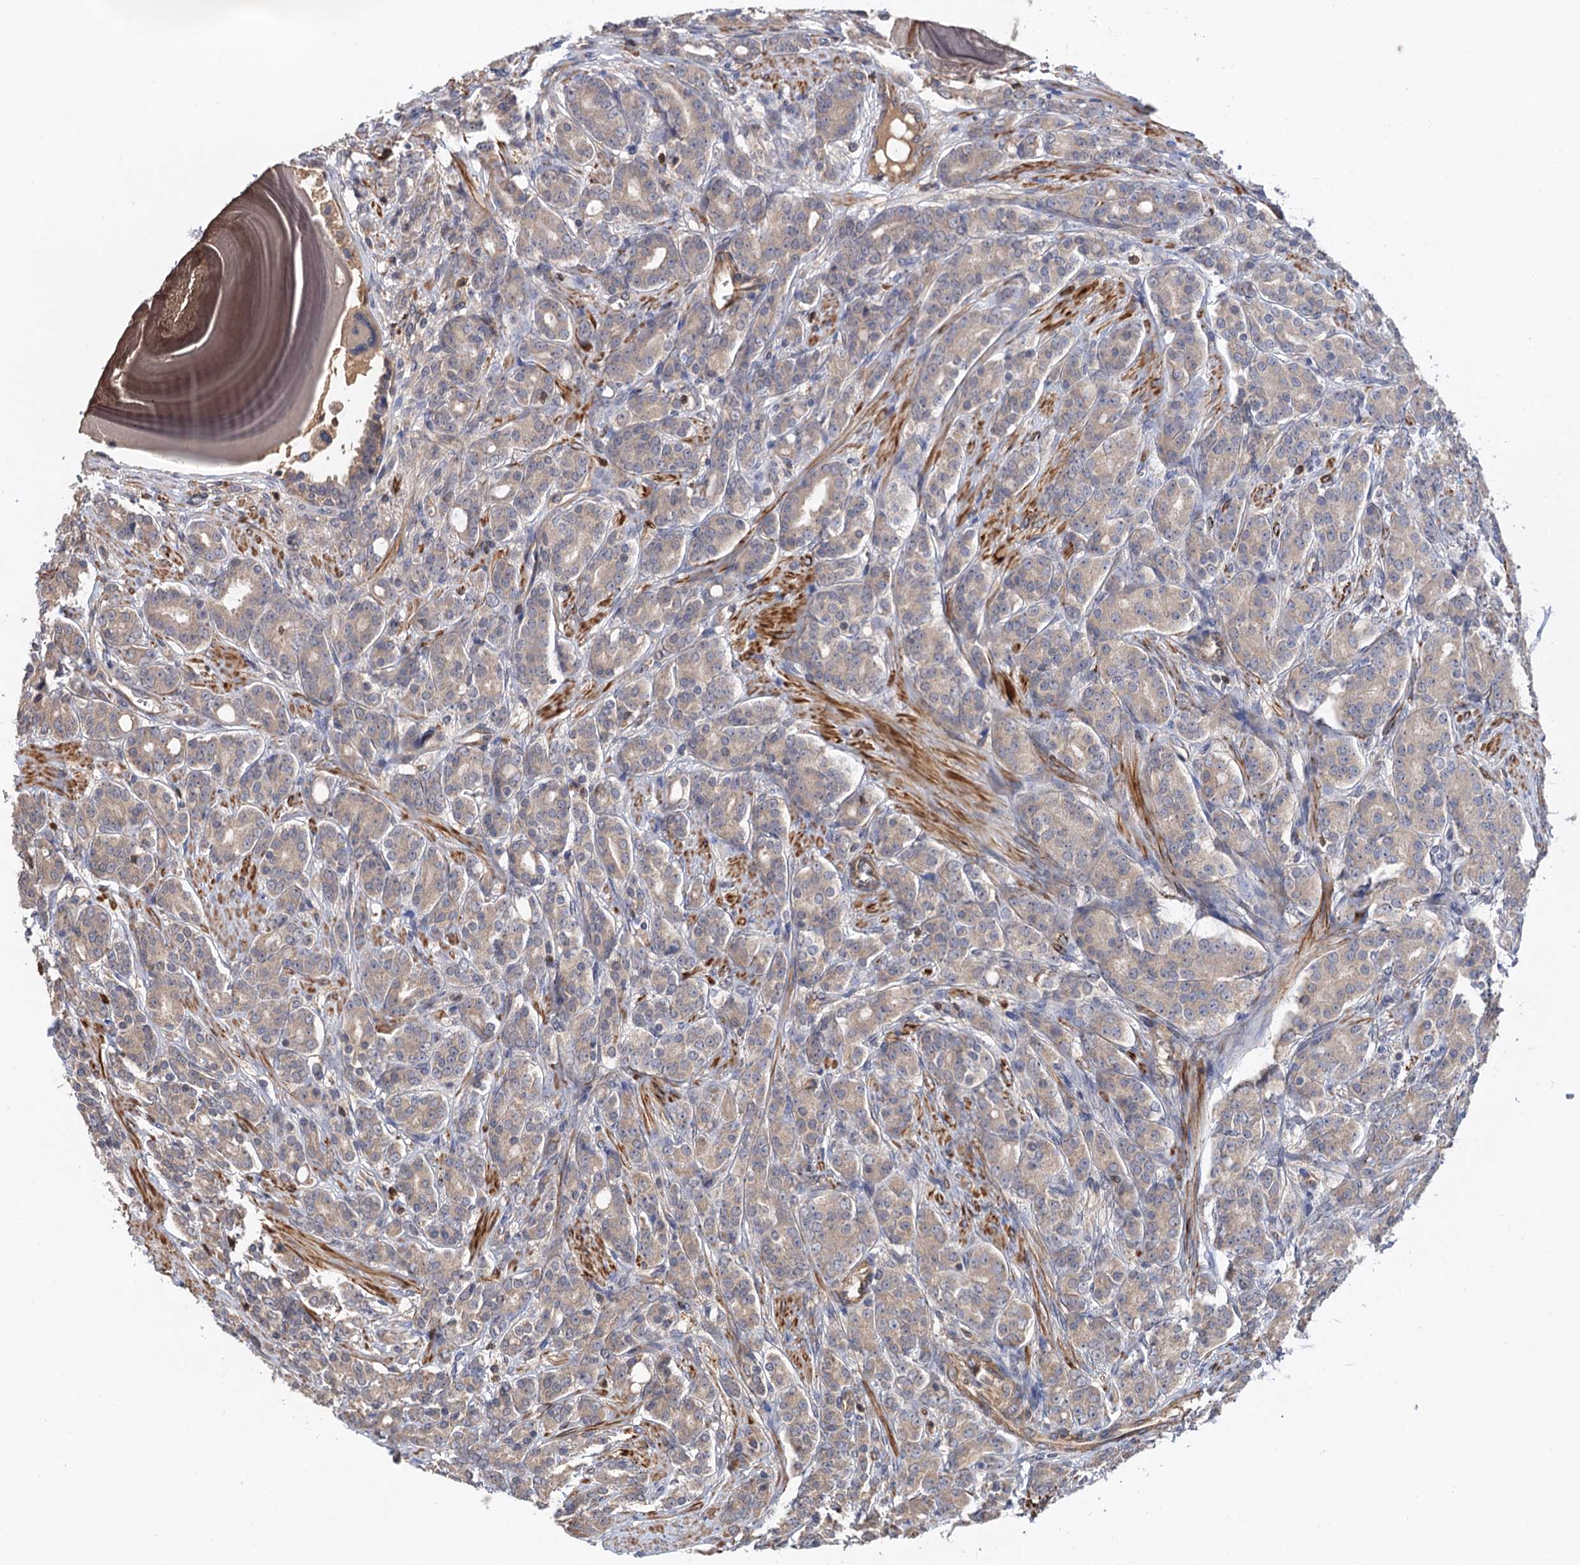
{"staining": {"intensity": "weak", "quantity": "25%-75%", "location": "cytoplasmic/membranous"}, "tissue": "prostate cancer", "cell_type": "Tumor cells", "image_type": "cancer", "snomed": [{"axis": "morphology", "description": "Adenocarcinoma, High grade"}, {"axis": "topography", "description": "Prostate"}], "caption": "There is low levels of weak cytoplasmic/membranous expression in tumor cells of prostate cancer (adenocarcinoma (high-grade)), as demonstrated by immunohistochemical staining (brown color).", "gene": "DGKA", "patient": {"sex": "male", "age": 62}}